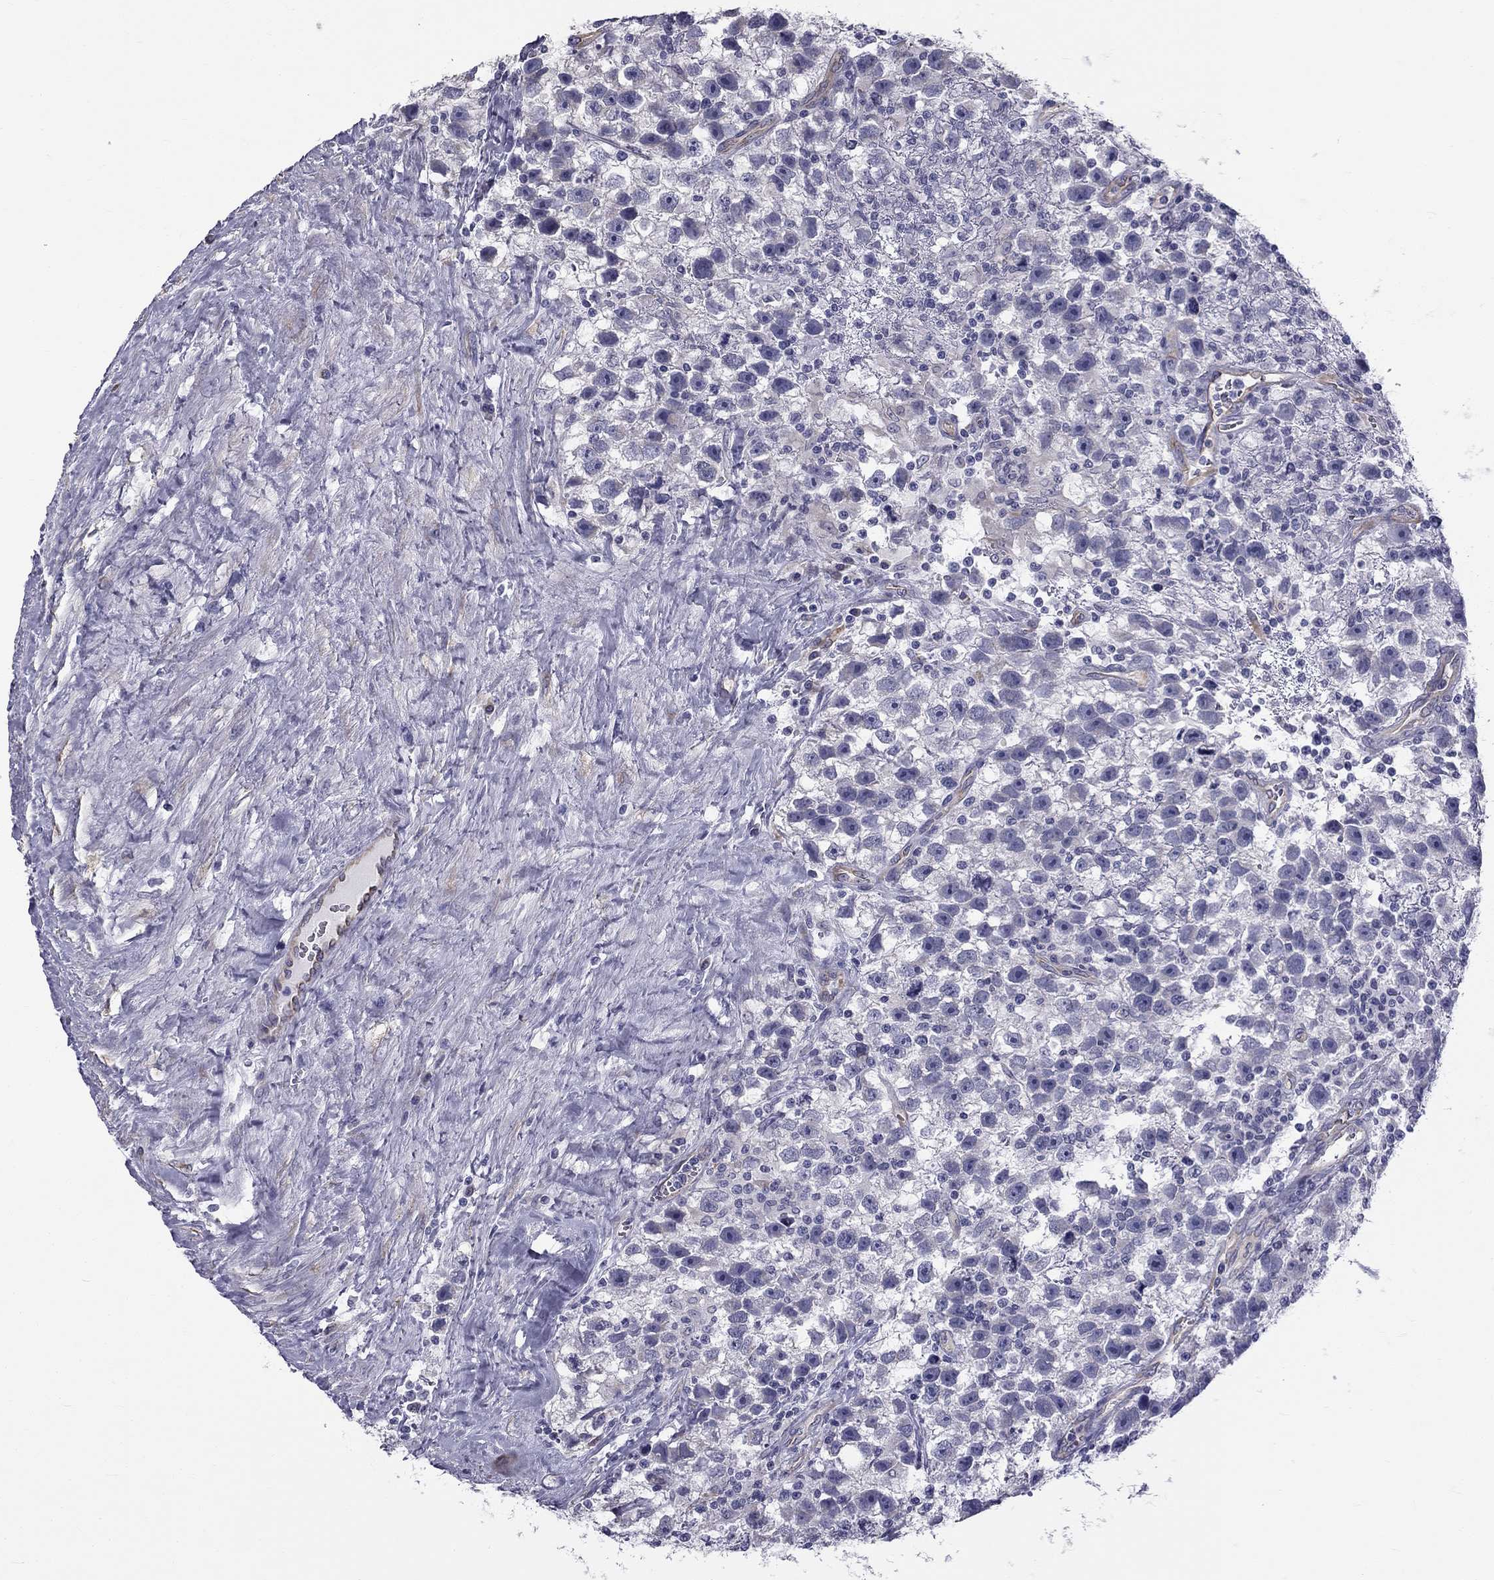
{"staining": {"intensity": "negative", "quantity": "none", "location": "none"}, "tissue": "testis cancer", "cell_type": "Tumor cells", "image_type": "cancer", "snomed": [{"axis": "morphology", "description": "Seminoma, NOS"}, {"axis": "topography", "description": "Testis"}], "caption": "A micrograph of human testis seminoma is negative for staining in tumor cells.", "gene": "CCDC40", "patient": {"sex": "male", "age": 43}}